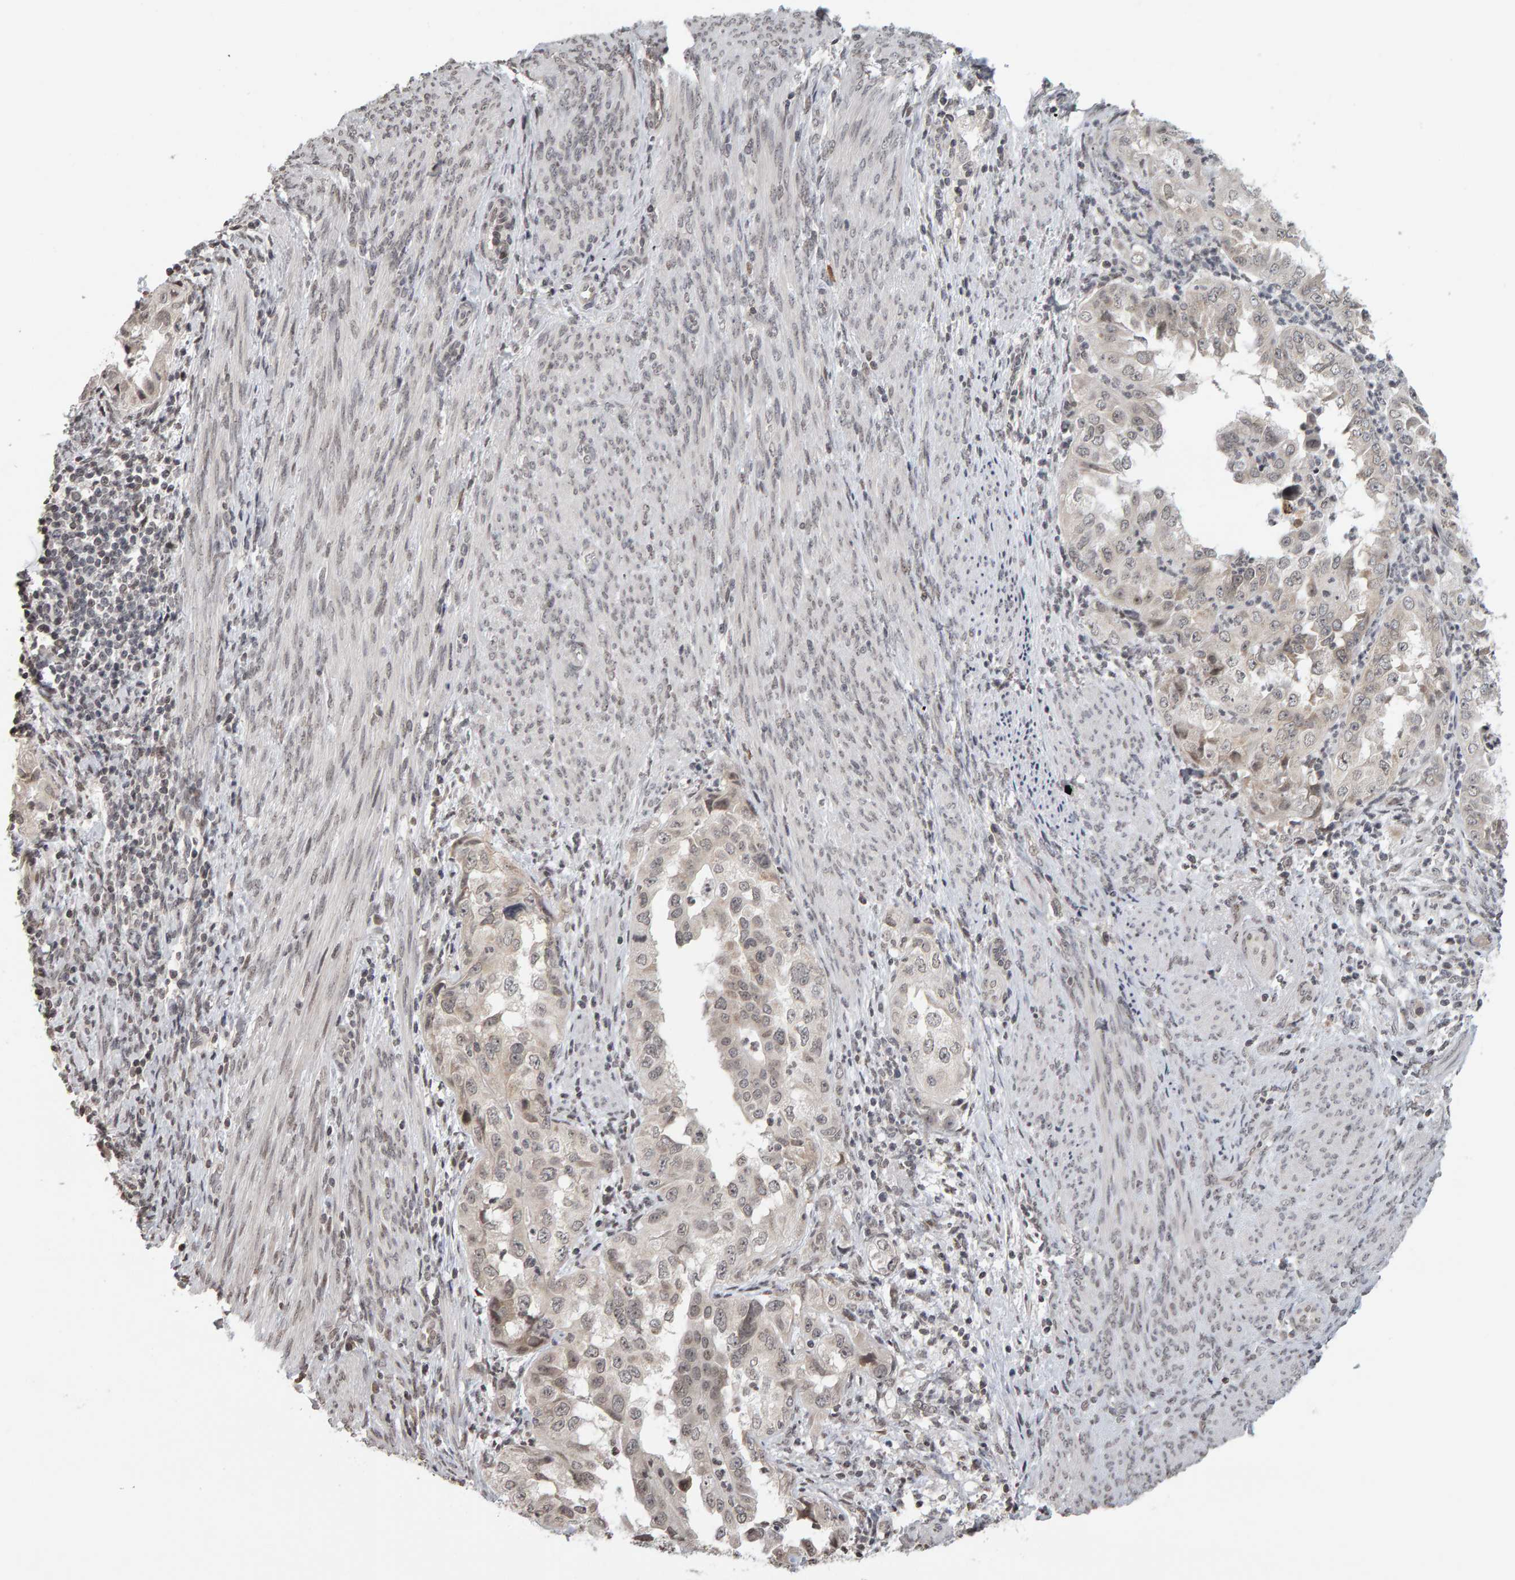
{"staining": {"intensity": "weak", "quantity": "25%-75%", "location": "nuclear"}, "tissue": "endometrial cancer", "cell_type": "Tumor cells", "image_type": "cancer", "snomed": [{"axis": "morphology", "description": "Adenocarcinoma, NOS"}, {"axis": "topography", "description": "Endometrium"}], "caption": "Endometrial cancer (adenocarcinoma) stained for a protein shows weak nuclear positivity in tumor cells.", "gene": "TRAM1", "patient": {"sex": "female", "age": 85}}